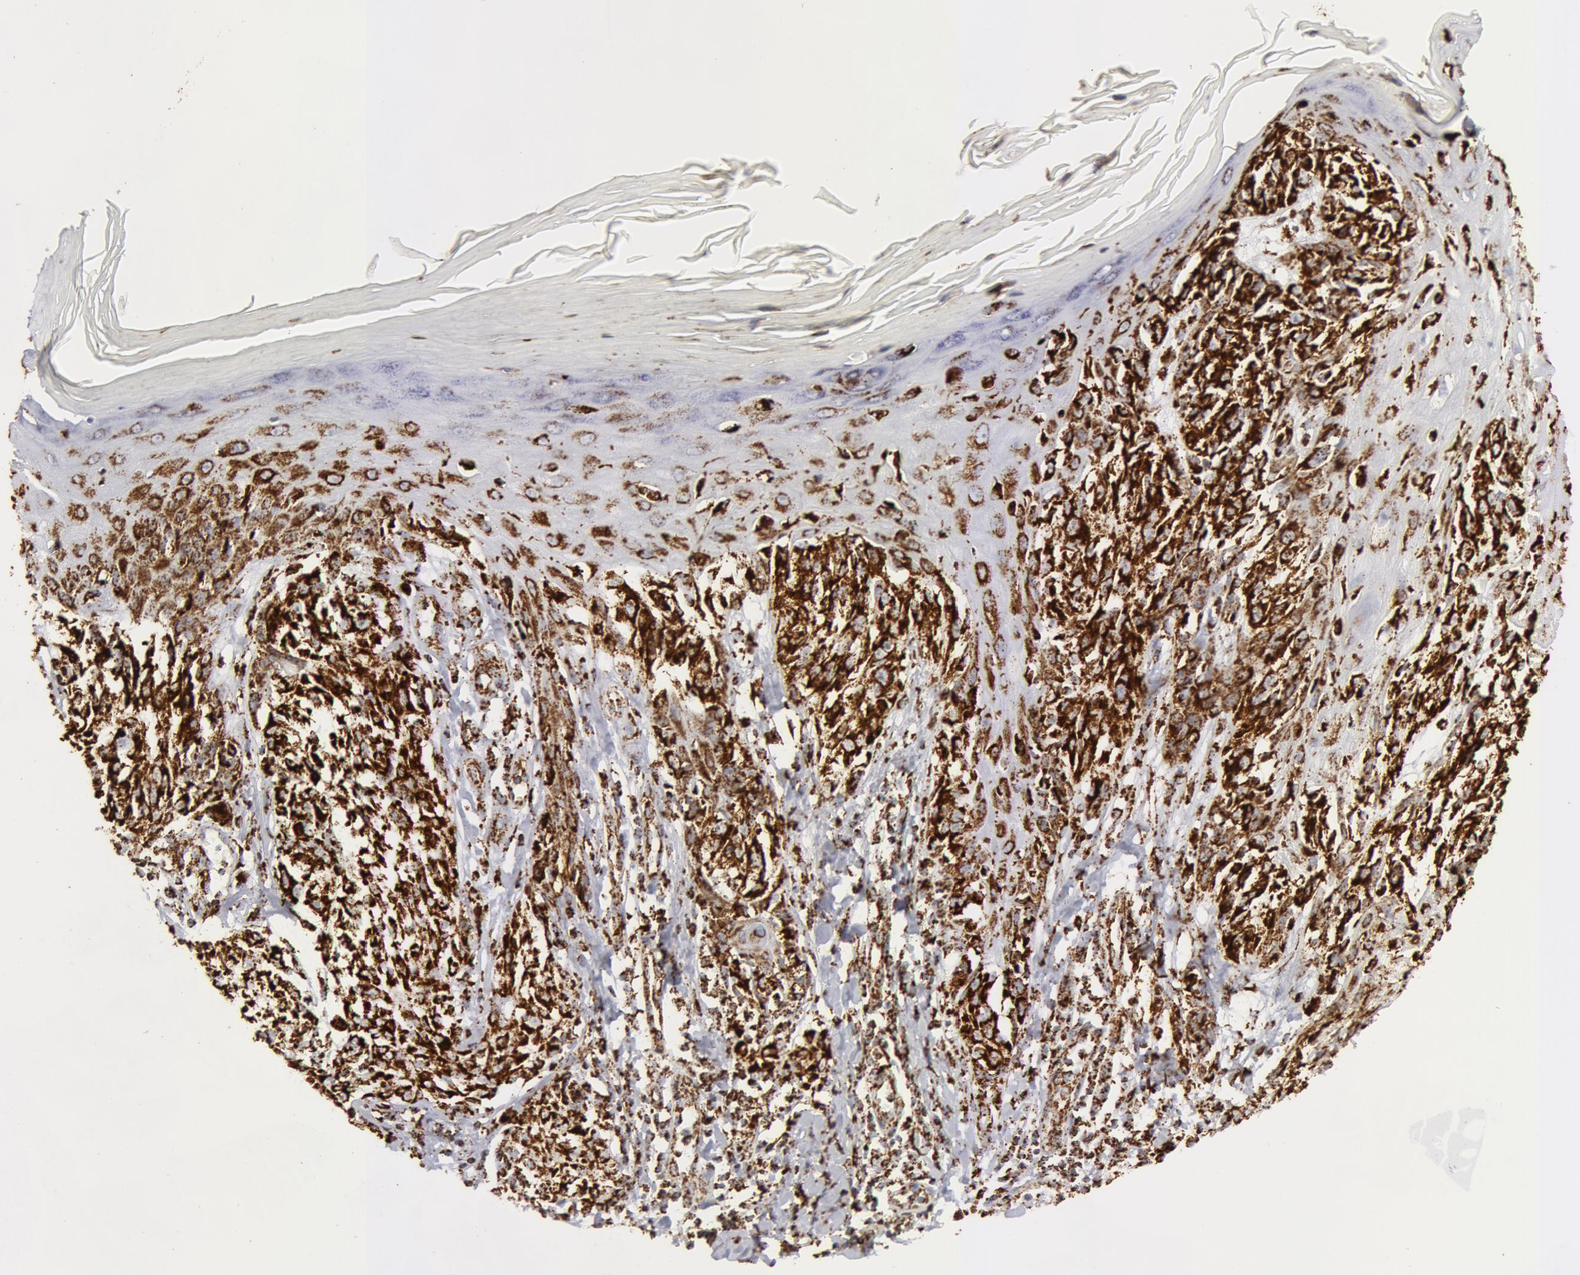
{"staining": {"intensity": "strong", "quantity": ">75%", "location": "cytoplasmic/membranous"}, "tissue": "melanoma", "cell_type": "Tumor cells", "image_type": "cancer", "snomed": [{"axis": "morphology", "description": "Malignant melanoma, NOS"}, {"axis": "topography", "description": "Skin"}], "caption": "Malignant melanoma was stained to show a protein in brown. There is high levels of strong cytoplasmic/membranous positivity in about >75% of tumor cells.", "gene": "ATP5F1B", "patient": {"sex": "female", "age": 77}}